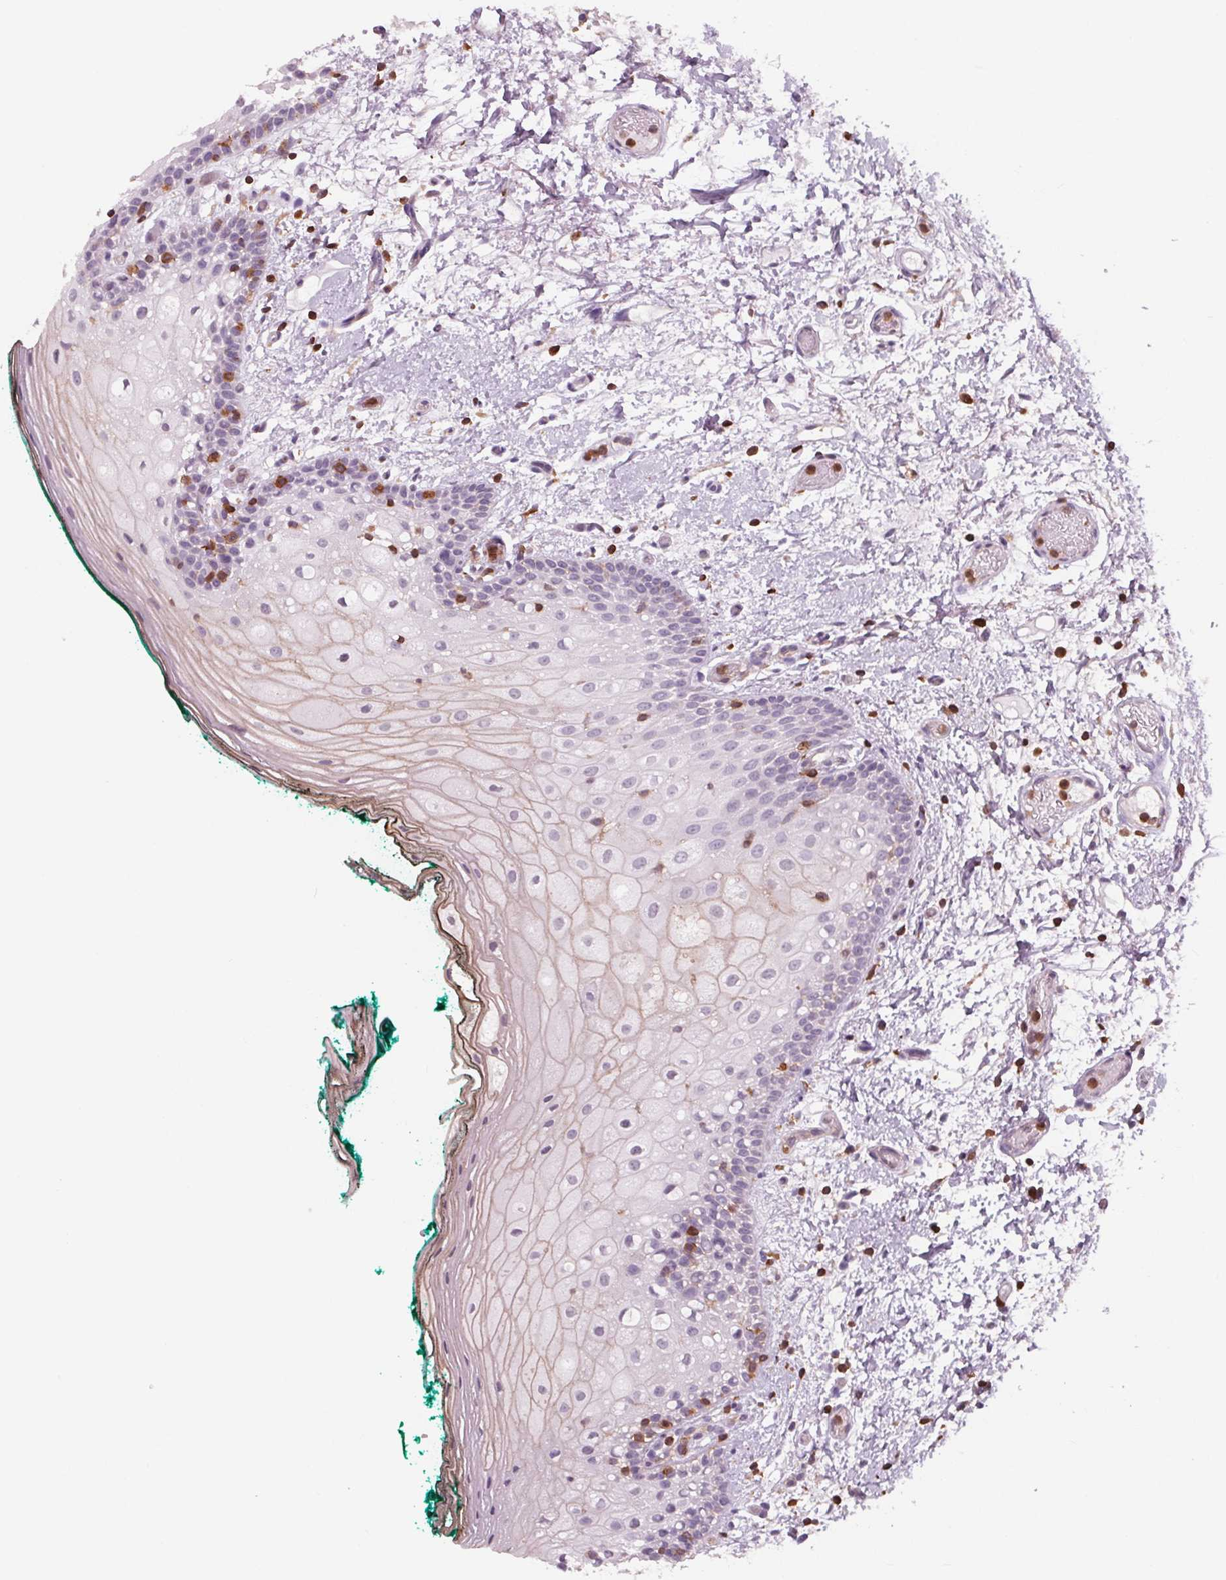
{"staining": {"intensity": "negative", "quantity": "none", "location": "none"}, "tissue": "oral mucosa", "cell_type": "Squamous epithelial cells", "image_type": "normal", "snomed": [{"axis": "morphology", "description": "Normal tissue, NOS"}, {"axis": "topography", "description": "Oral tissue"}], "caption": "Immunohistochemical staining of unremarkable oral mucosa displays no significant positivity in squamous epithelial cells. The staining was performed using DAB to visualize the protein expression in brown, while the nuclei were stained in blue with hematoxylin (Magnification: 20x).", "gene": "ARHGAP25", "patient": {"sex": "female", "age": 83}}